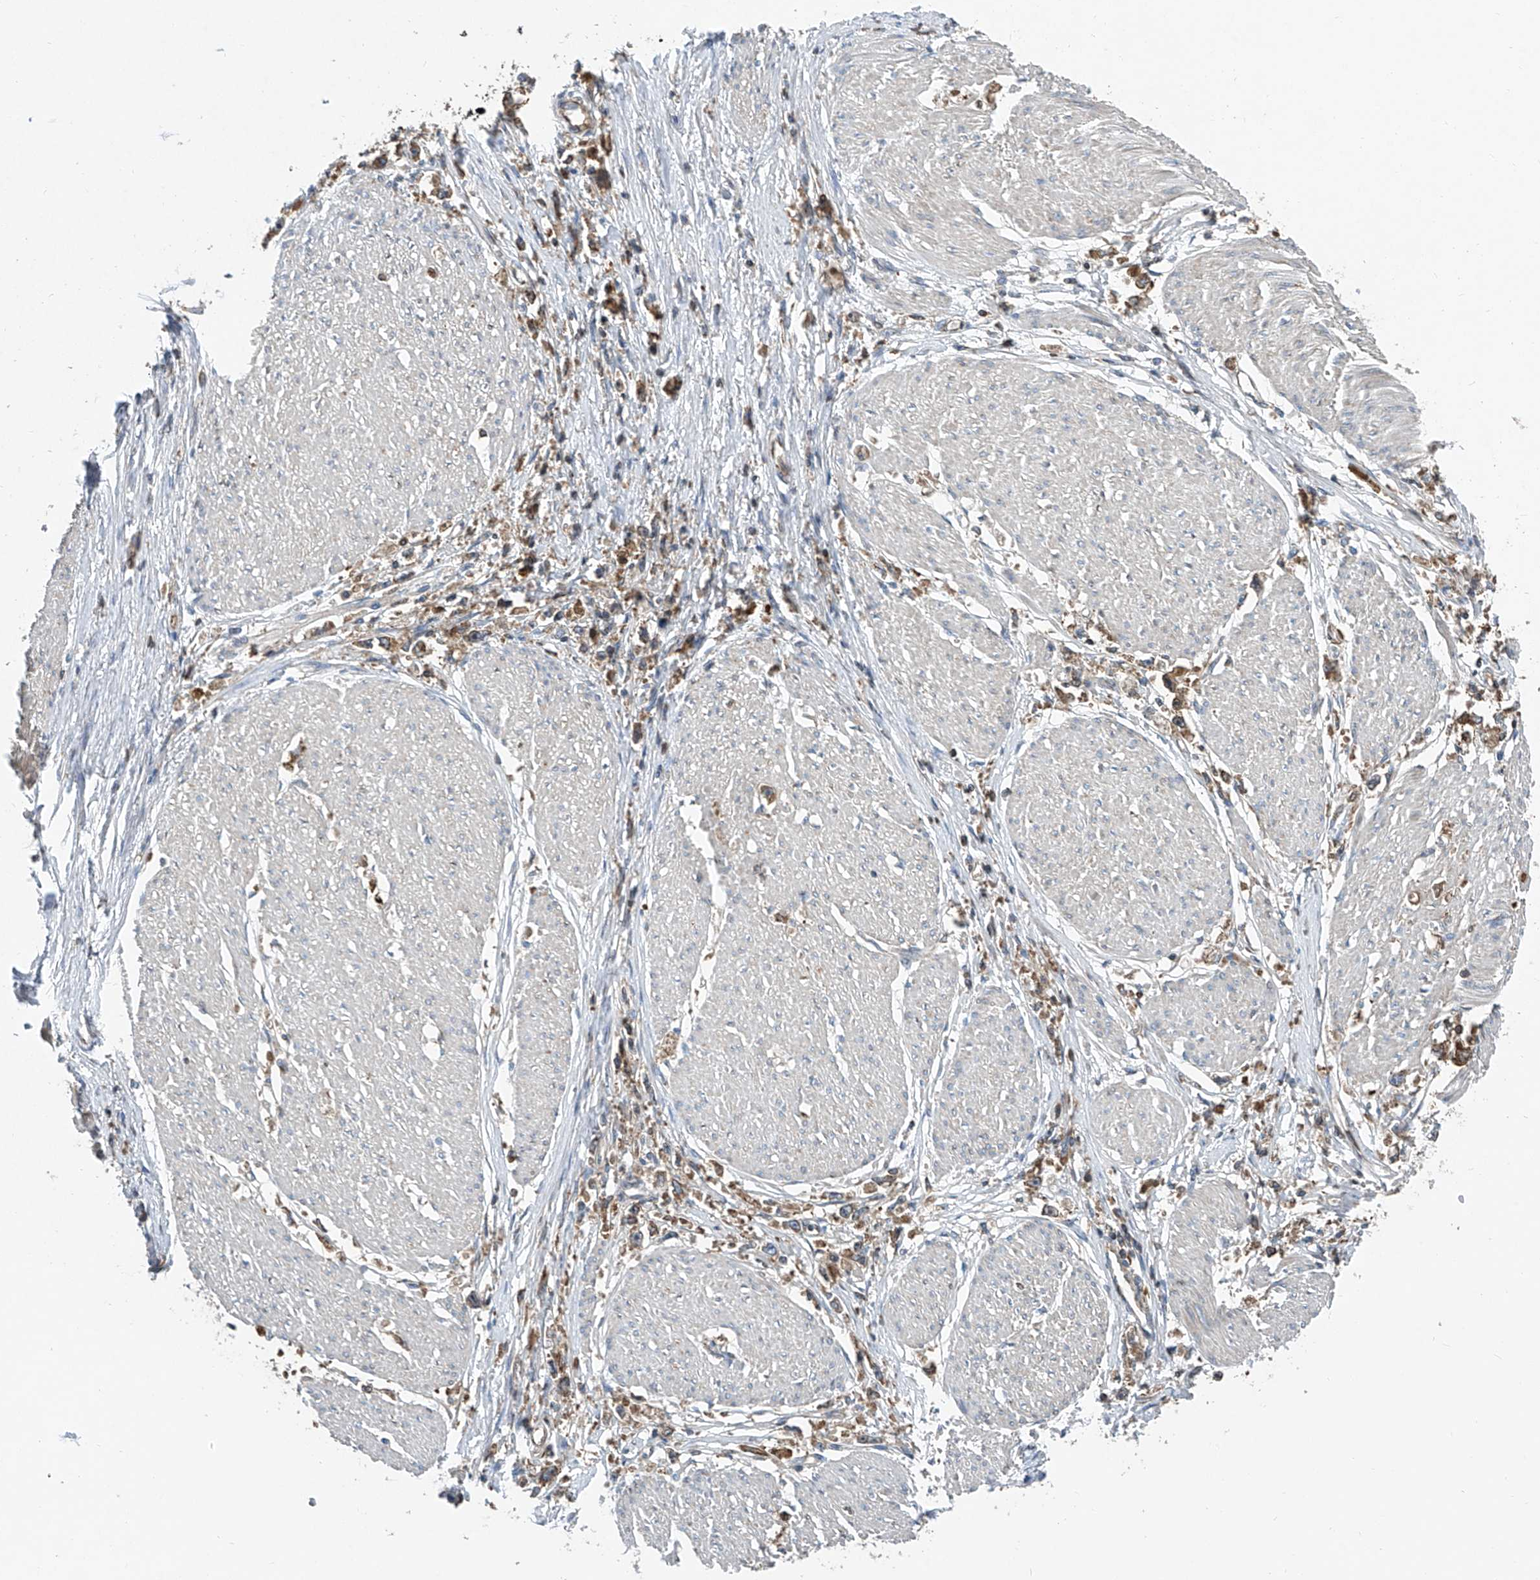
{"staining": {"intensity": "moderate", "quantity": "25%-75%", "location": "cytoplasmic/membranous"}, "tissue": "stomach cancer", "cell_type": "Tumor cells", "image_type": "cancer", "snomed": [{"axis": "morphology", "description": "Adenocarcinoma, NOS"}, {"axis": "topography", "description": "Stomach"}], "caption": "Human stomach cancer (adenocarcinoma) stained for a protein (brown) reveals moderate cytoplasmic/membranous positive expression in approximately 25%-75% of tumor cells.", "gene": "TRIM38", "patient": {"sex": "female", "age": 59}}